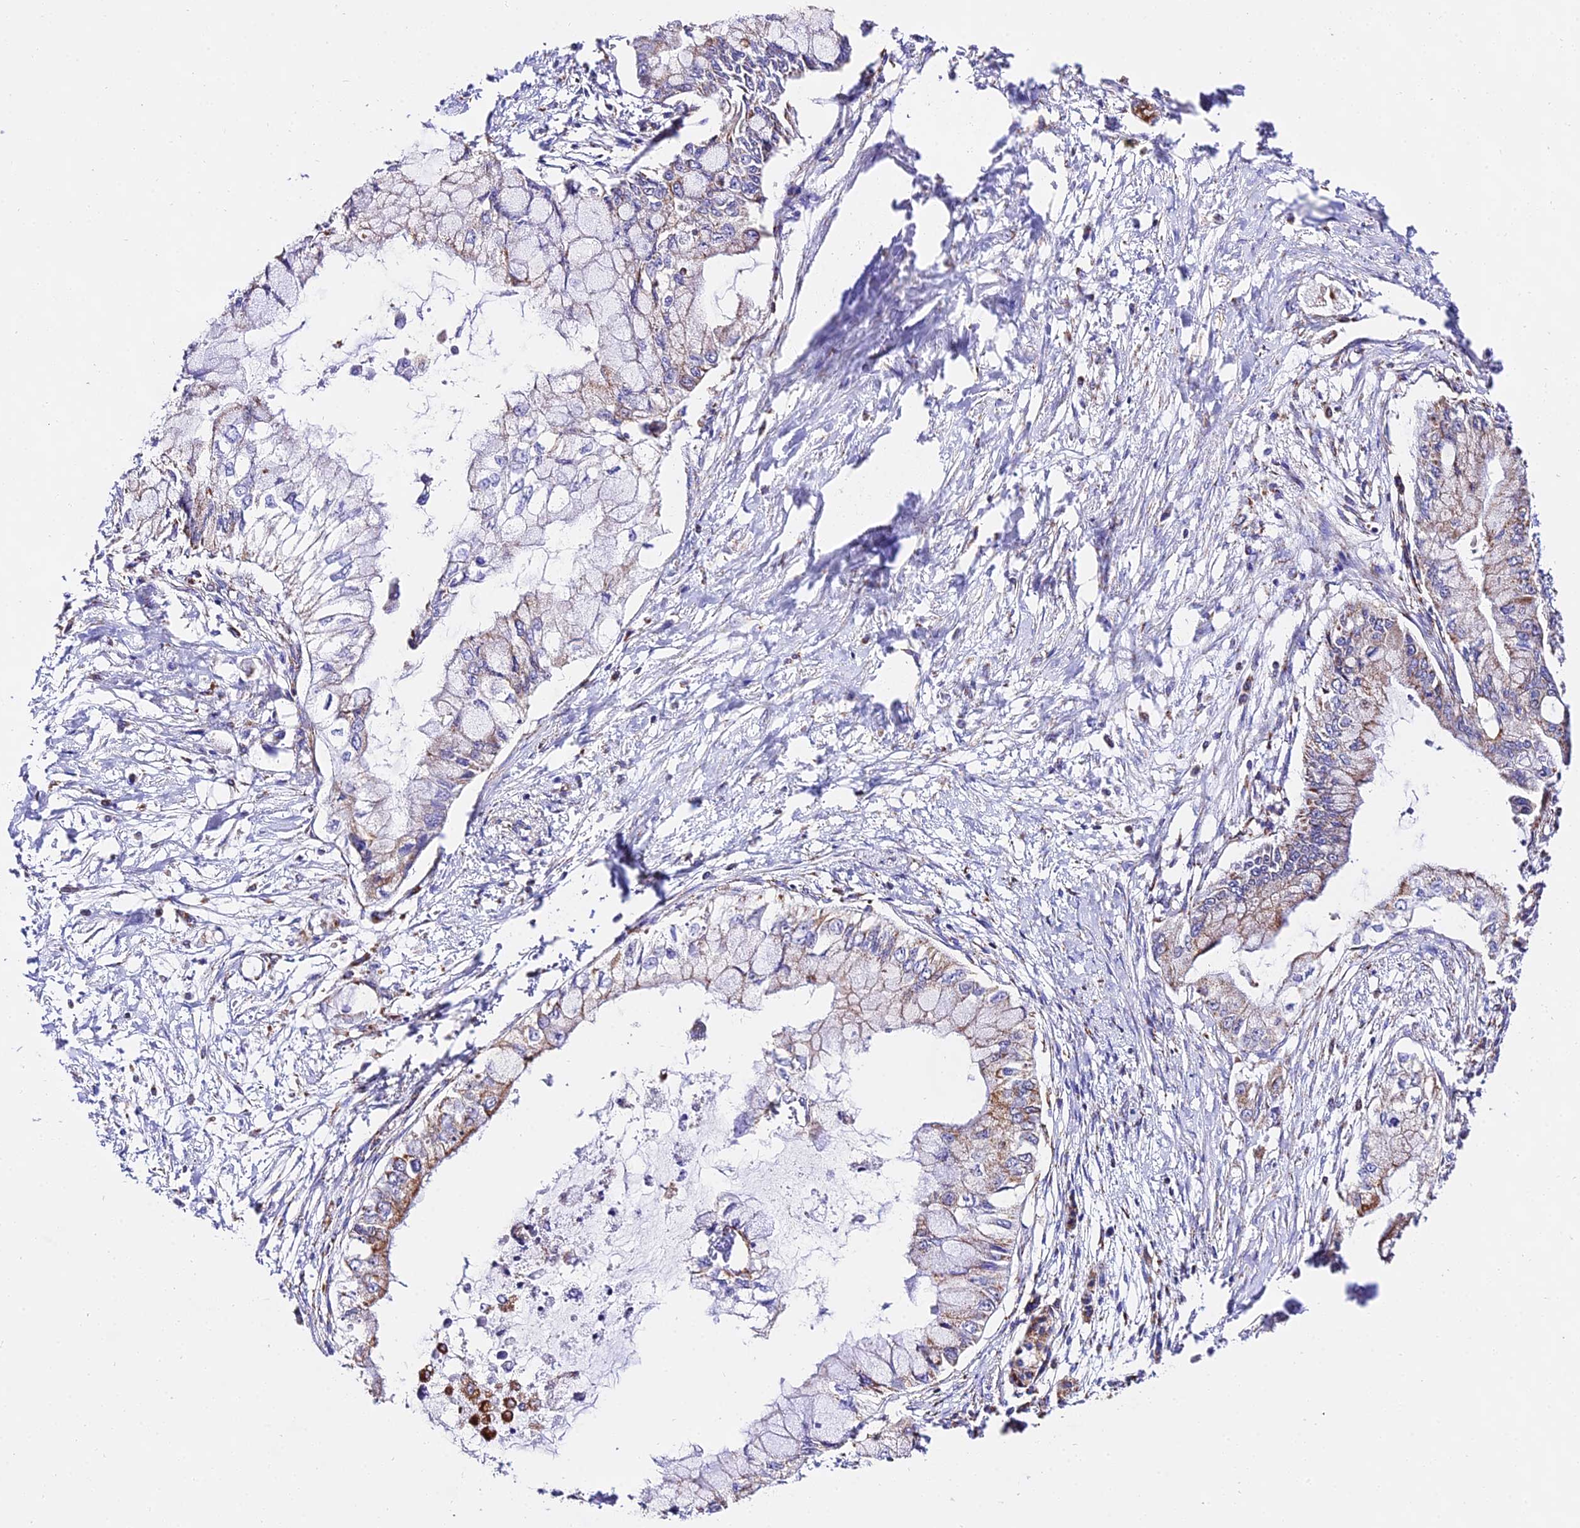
{"staining": {"intensity": "moderate", "quantity": "<25%", "location": "cytoplasmic/membranous"}, "tissue": "pancreatic cancer", "cell_type": "Tumor cells", "image_type": "cancer", "snomed": [{"axis": "morphology", "description": "Adenocarcinoma, NOS"}, {"axis": "topography", "description": "Pancreas"}], "caption": "This image reveals immunohistochemistry staining of human pancreatic cancer (adenocarcinoma), with low moderate cytoplasmic/membranous positivity in approximately <25% of tumor cells.", "gene": "ATP5PD", "patient": {"sex": "male", "age": 48}}